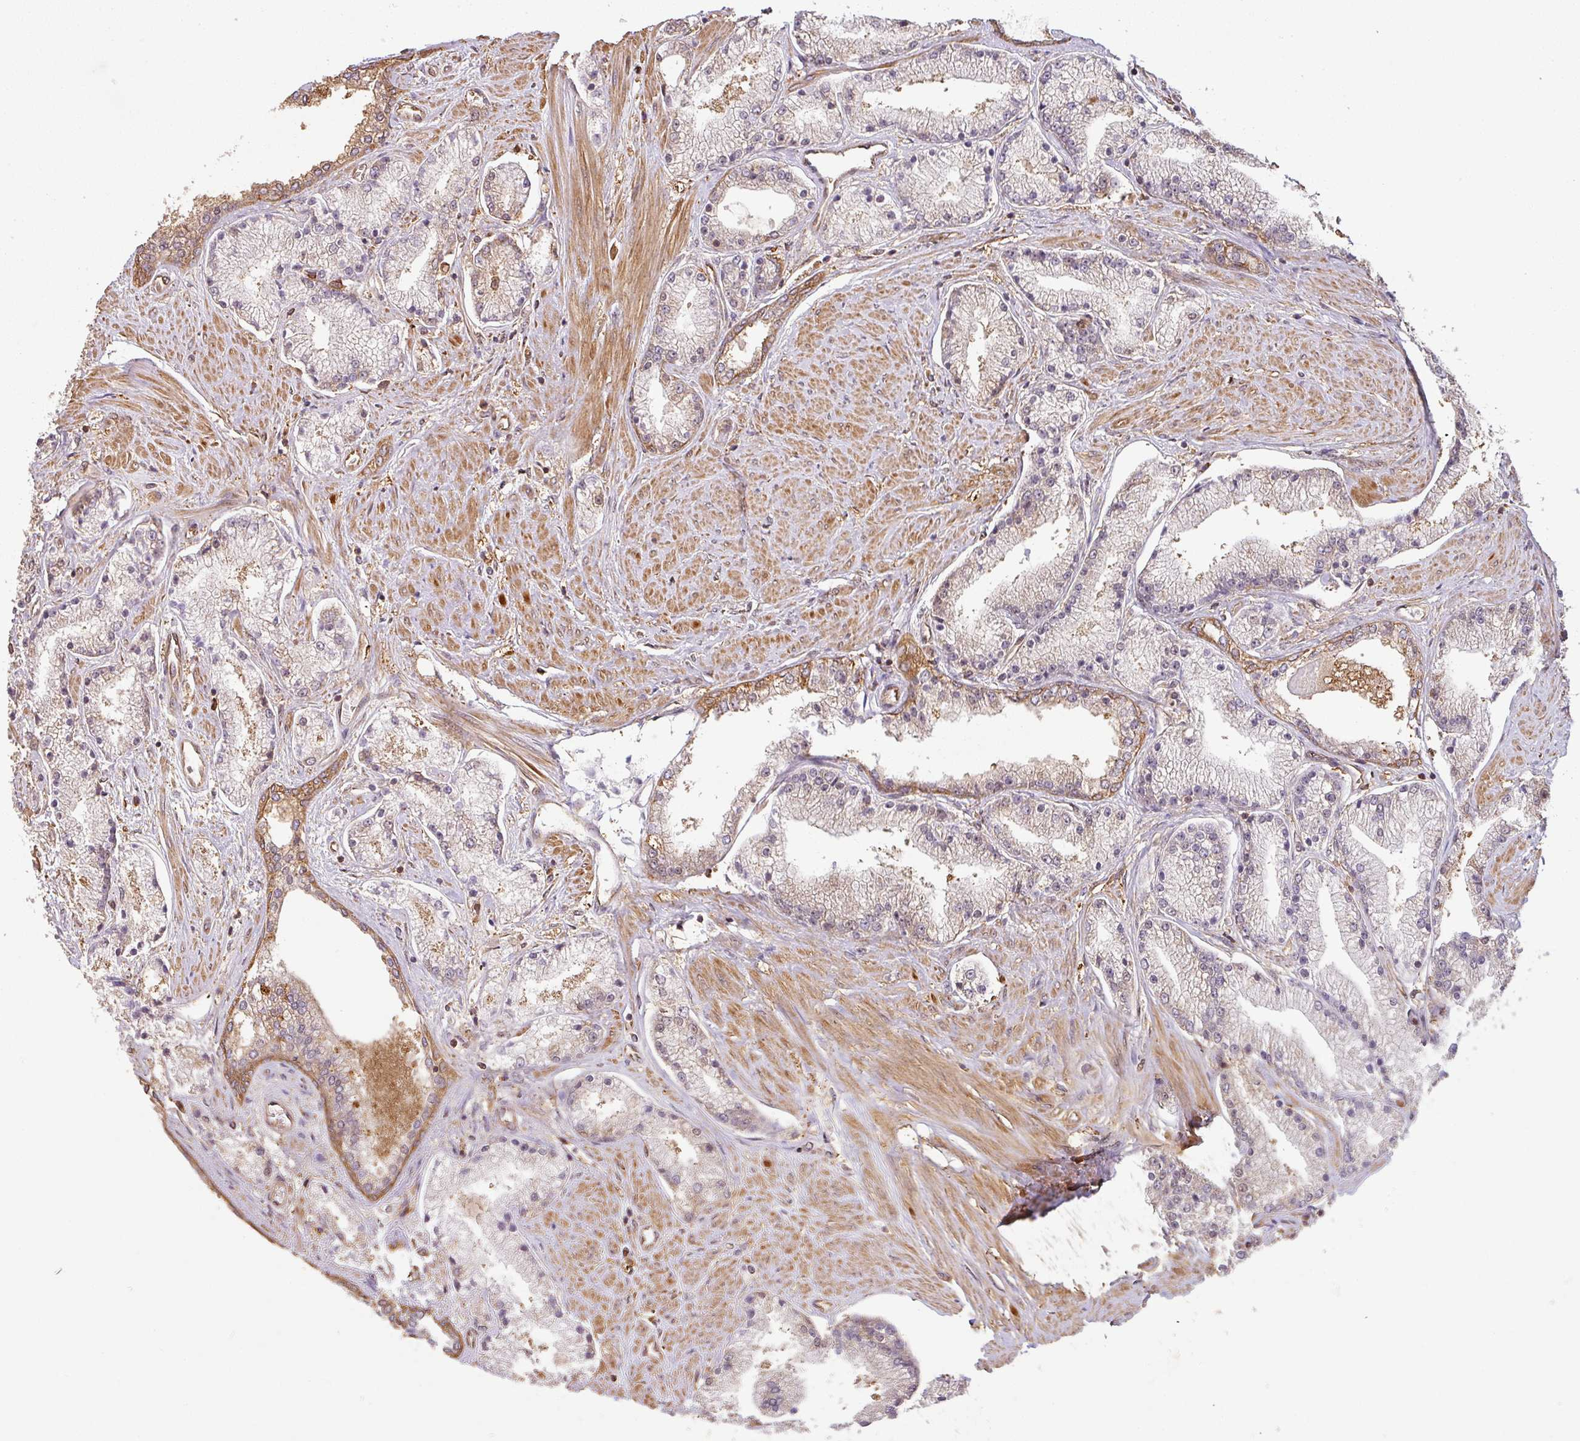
{"staining": {"intensity": "negative", "quantity": "none", "location": "none"}, "tissue": "prostate cancer", "cell_type": "Tumor cells", "image_type": "cancer", "snomed": [{"axis": "morphology", "description": "Adenocarcinoma, High grade"}, {"axis": "topography", "description": "Prostate"}], "caption": "There is no significant positivity in tumor cells of prostate adenocarcinoma (high-grade).", "gene": "ZNF322", "patient": {"sex": "male", "age": 67}}